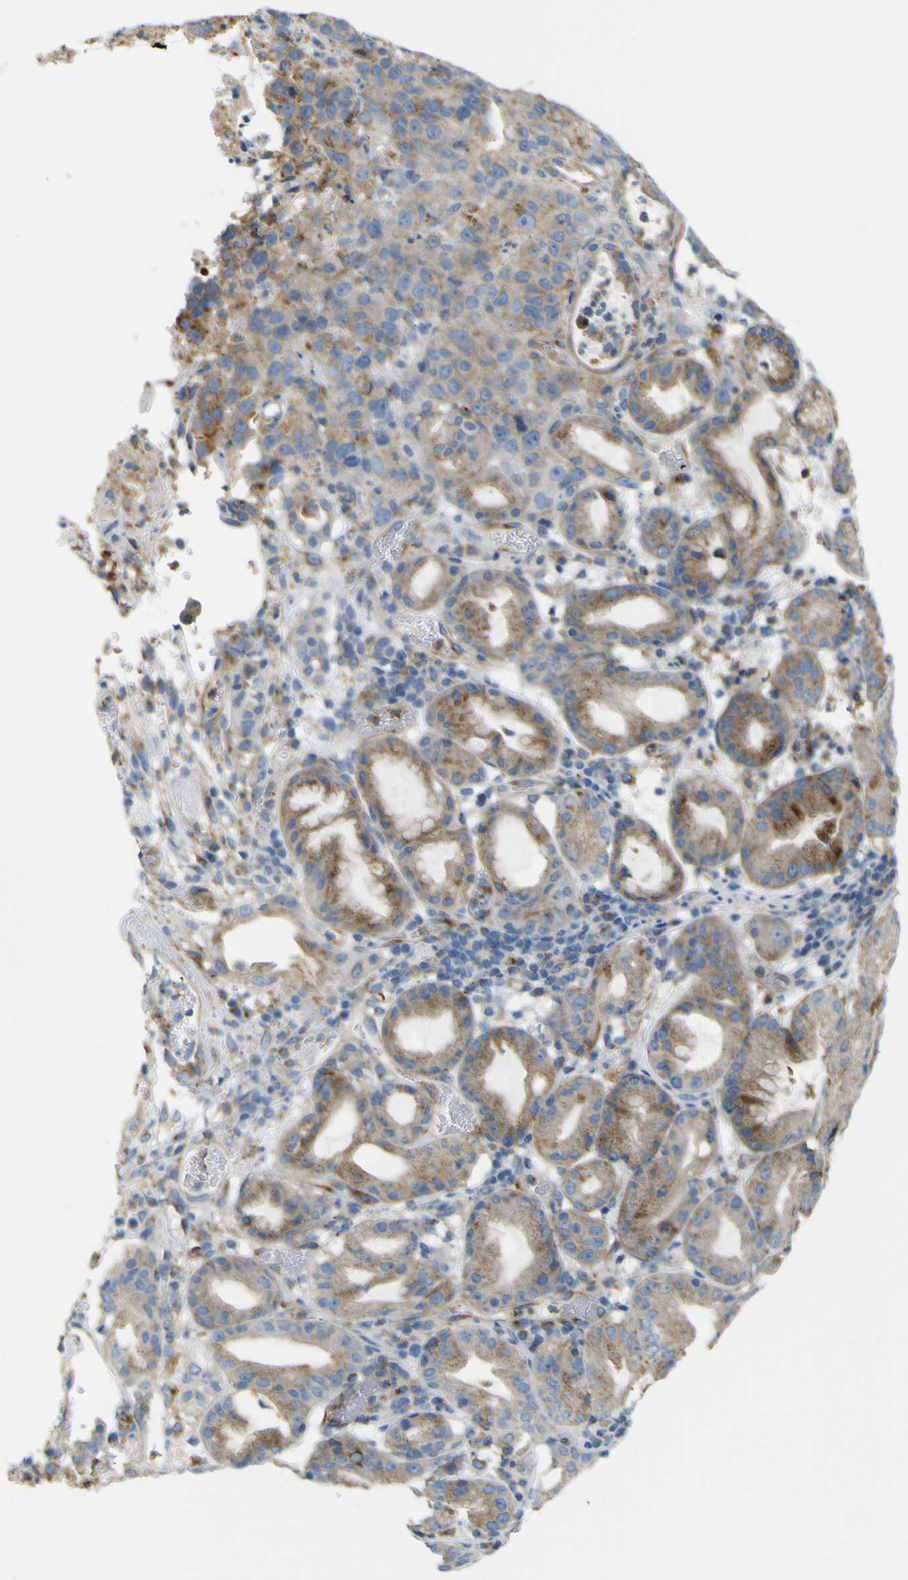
{"staining": {"intensity": "moderate", "quantity": "25%-75%", "location": "cytoplasmic/membranous"}, "tissue": "stomach cancer", "cell_type": "Tumor cells", "image_type": "cancer", "snomed": [{"axis": "morphology", "description": "Normal tissue, NOS"}, {"axis": "morphology", "description": "Adenocarcinoma, NOS"}, {"axis": "topography", "description": "Stomach"}], "caption": "This is a histology image of immunohistochemistry (IHC) staining of stomach cancer (adenocarcinoma), which shows moderate staining in the cytoplasmic/membranous of tumor cells.", "gene": "IGF2R", "patient": {"sex": "male", "age": 48}}